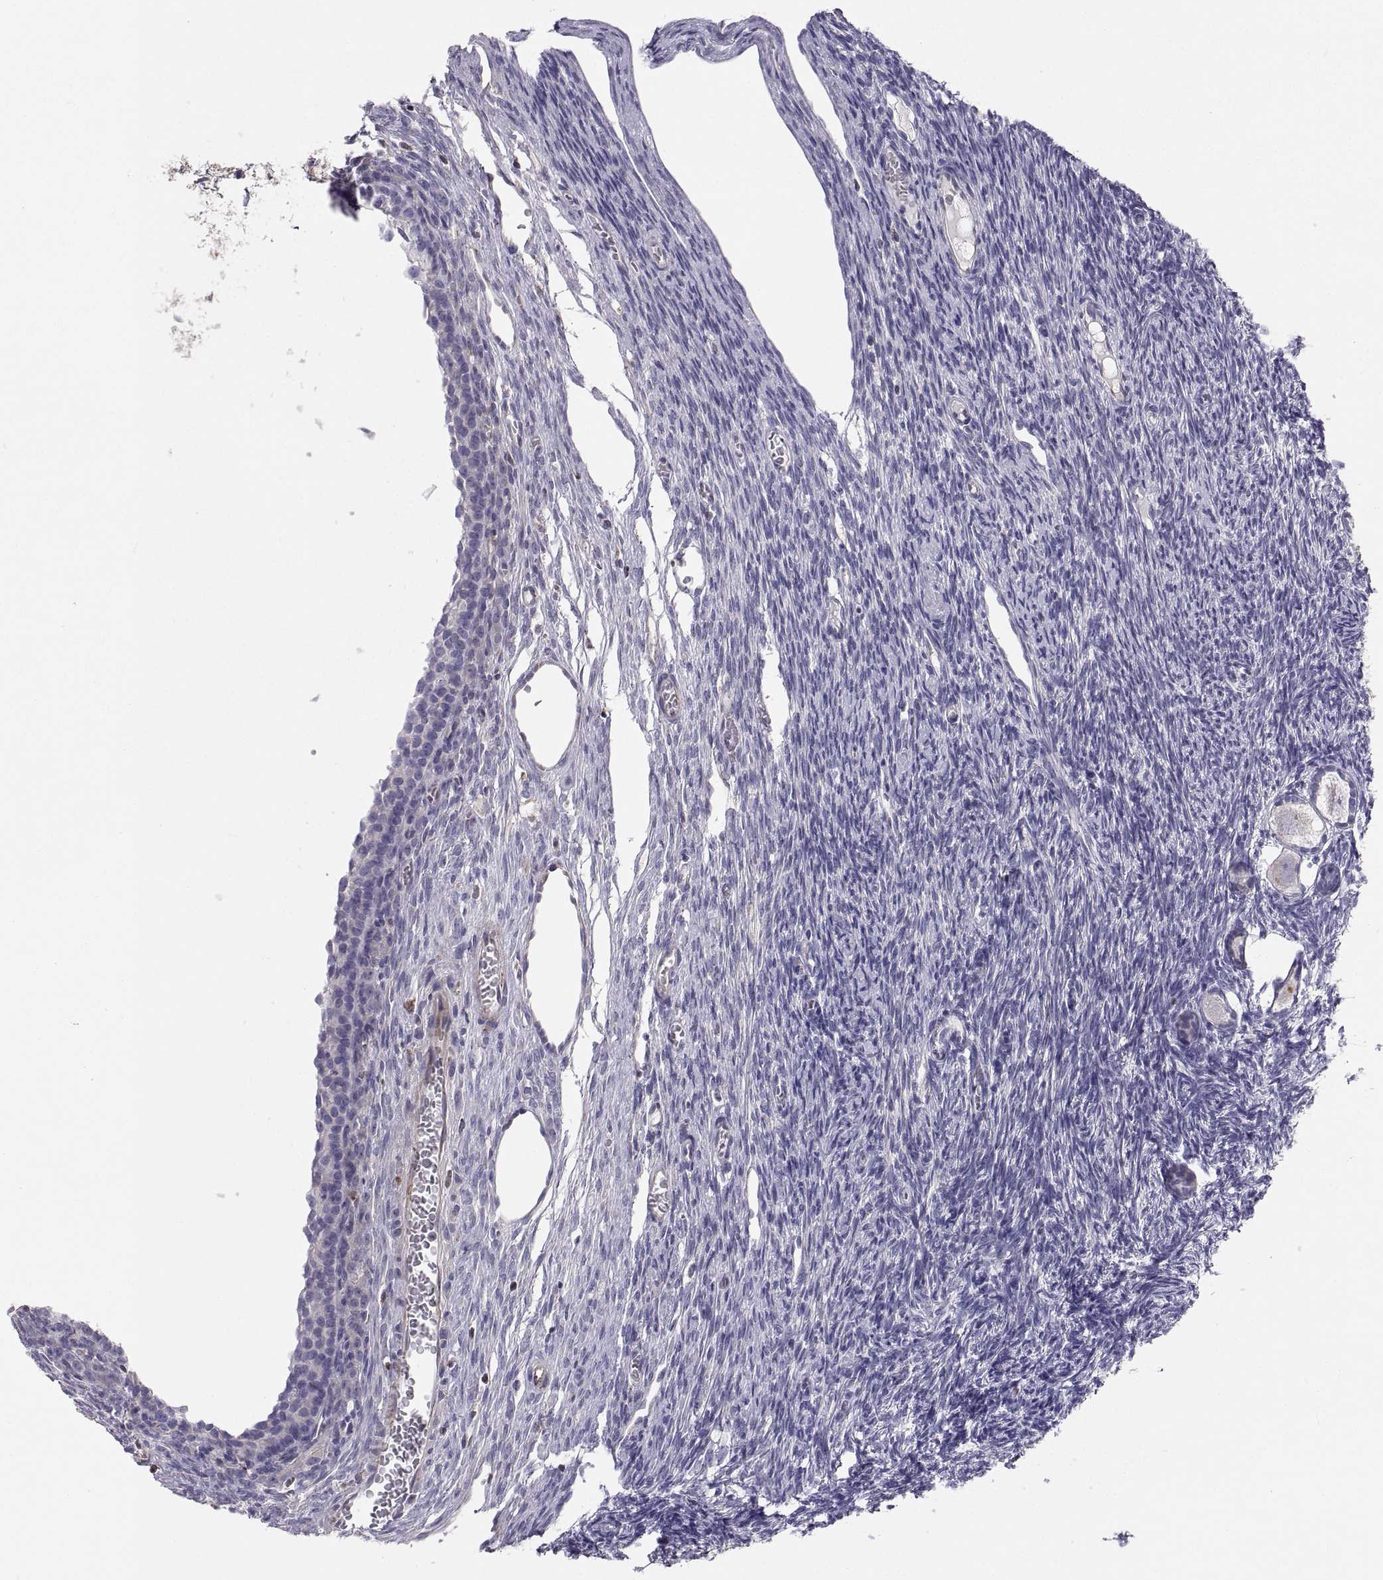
{"staining": {"intensity": "negative", "quantity": "none", "location": "none"}, "tissue": "ovary", "cell_type": "Follicle cells", "image_type": "normal", "snomed": [{"axis": "morphology", "description": "Normal tissue, NOS"}, {"axis": "topography", "description": "Ovary"}], "caption": "Immunohistochemistry micrograph of unremarkable ovary stained for a protein (brown), which displays no positivity in follicle cells.", "gene": "ERO1A", "patient": {"sex": "female", "age": 27}}